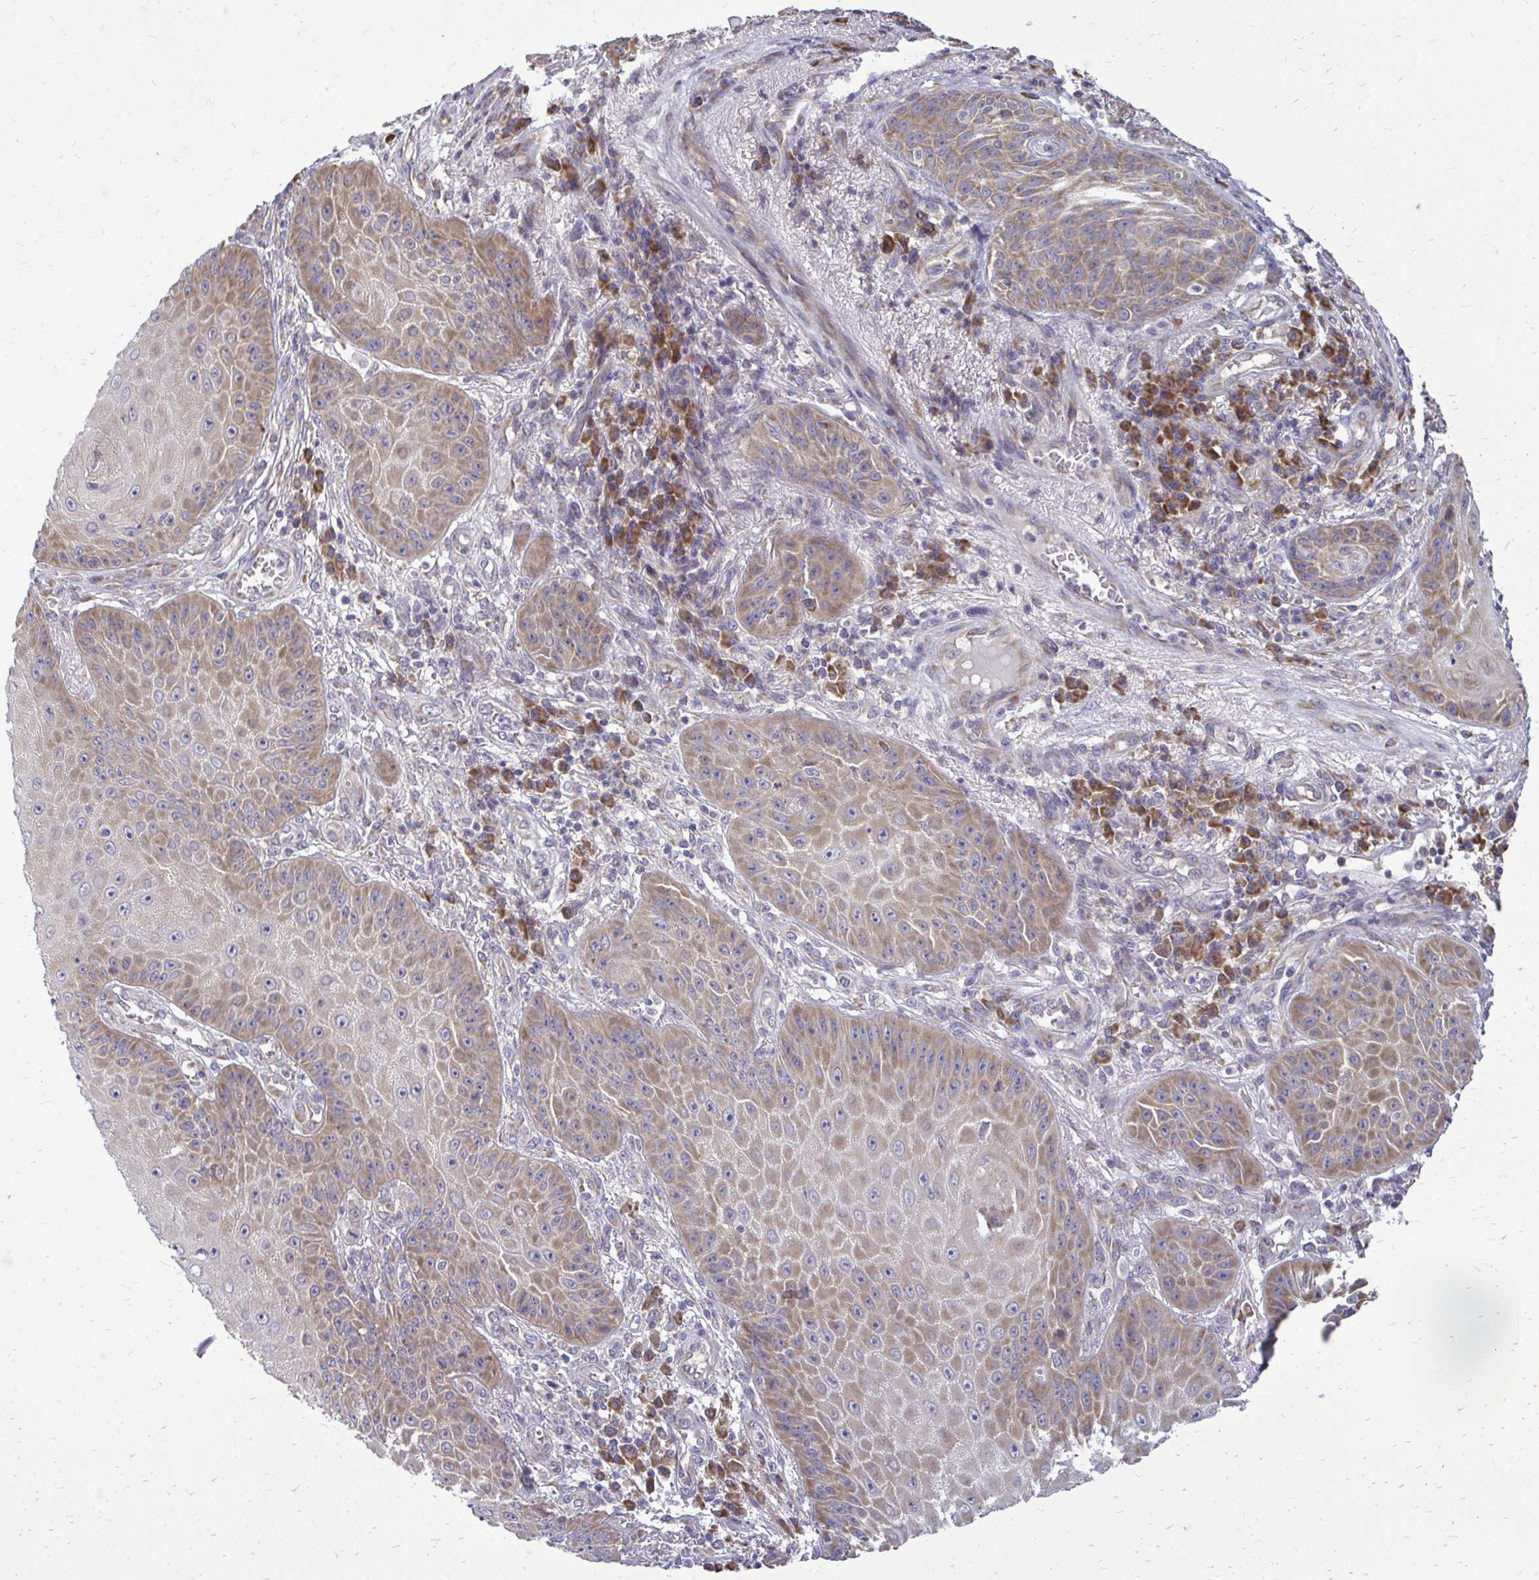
{"staining": {"intensity": "moderate", "quantity": "25%-75%", "location": "cytoplasmic/membranous"}, "tissue": "skin cancer", "cell_type": "Tumor cells", "image_type": "cancer", "snomed": [{"axis": "morphology", "description": "Squamous cell carcinoma, NOS"}, {"axis": "topography", "description": "Skin"}], "caption": "Skin cancer (squamous cell carcinoma) stained with a brown dye reveals moderate cytoplasmic/membranous positive positivity in about 25%-75% of tumor cells.", "gene": "RPLP2", "patient": {"sex": "male", "age": 70}}